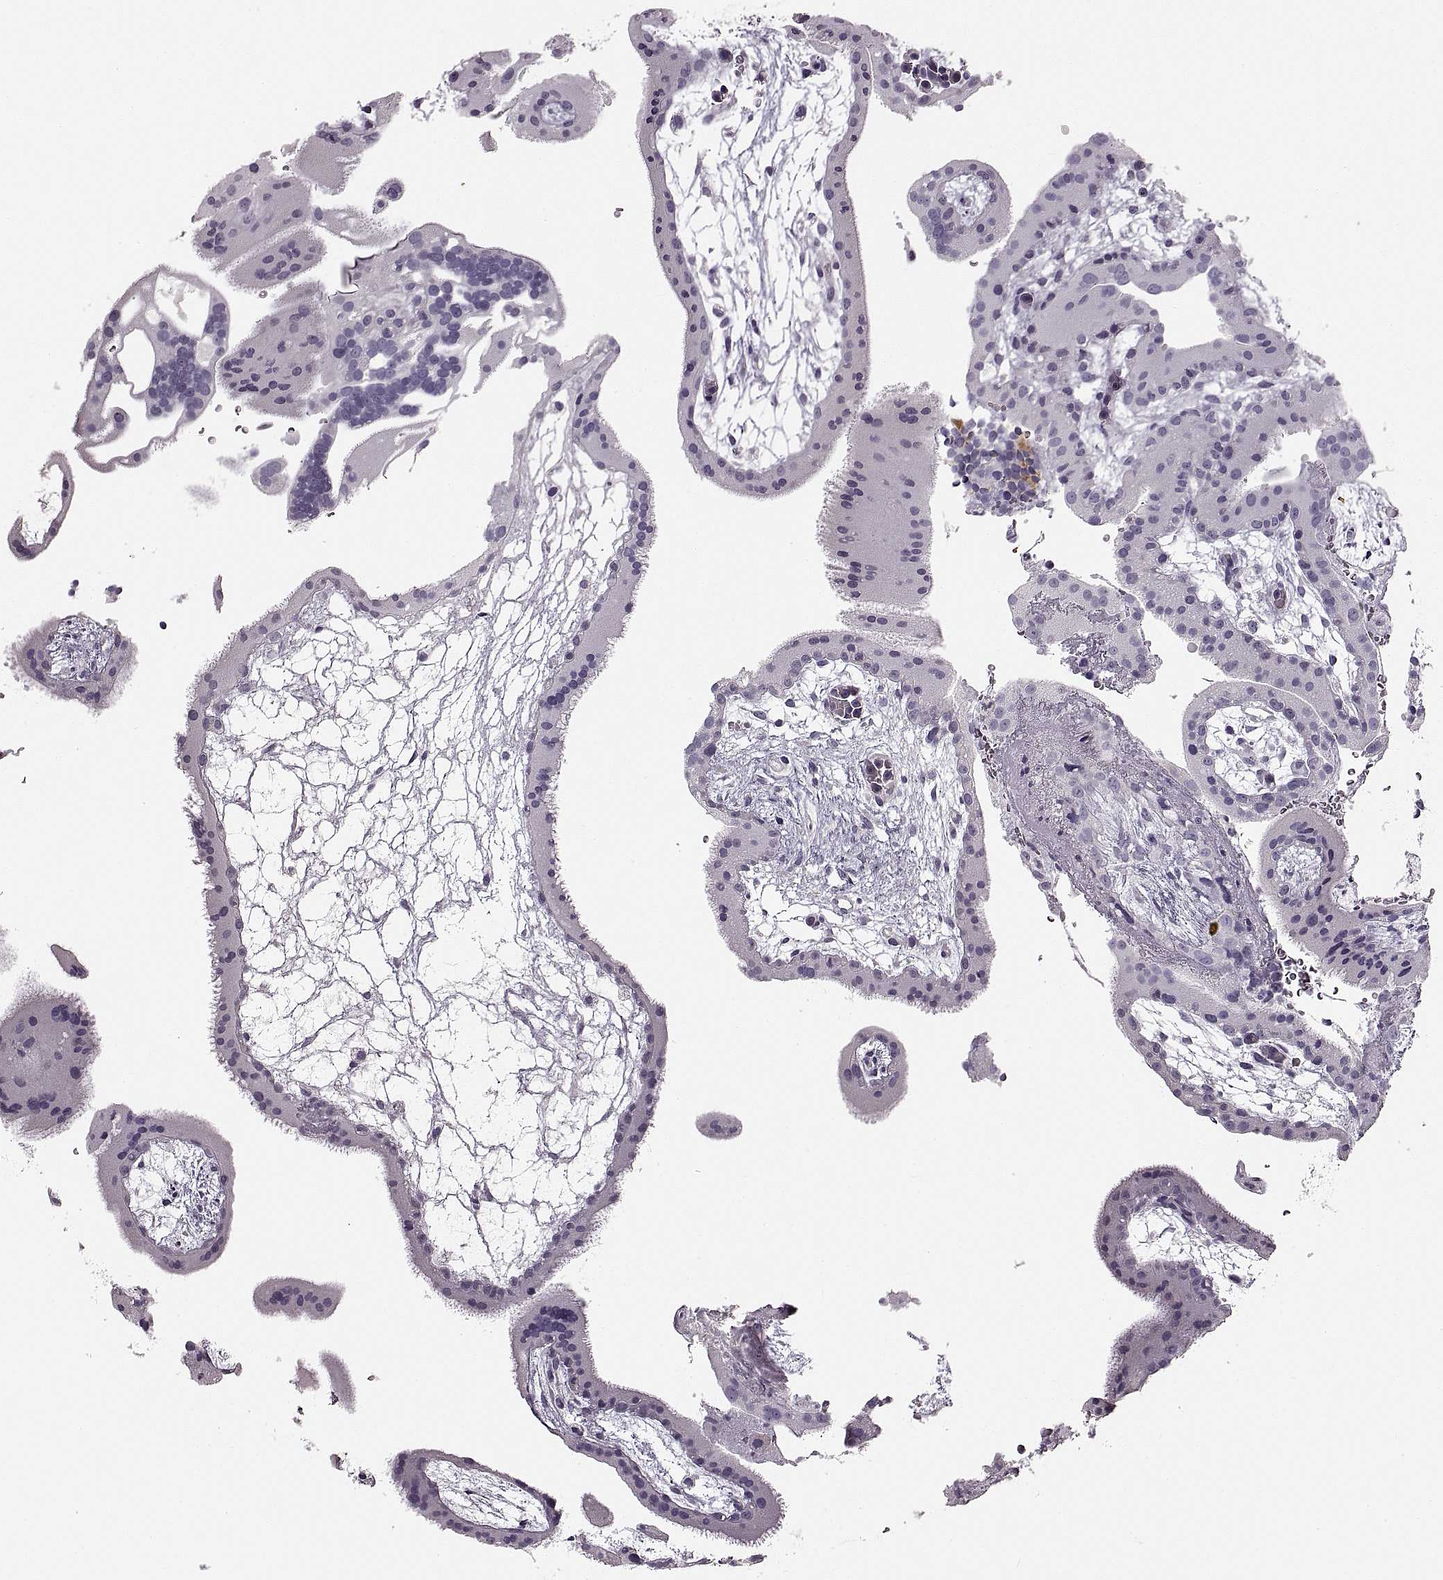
{"staining": {"intensity": "negative", "quantity": "none", "location": "none"}, "tissue": "placenta", "cell_type": "Decidual cells", "image_type": "normal", "snomed": [{"axis": "morphology", "description": "Normal tissue, NOS"}, {"axis": "topography", "description": "Placenta"}], "caption": "Decidual cells show no significant staining in unremarkable placenta.", "gene": "CNTN1", "patient": {"sex": "female", "age": 19}}